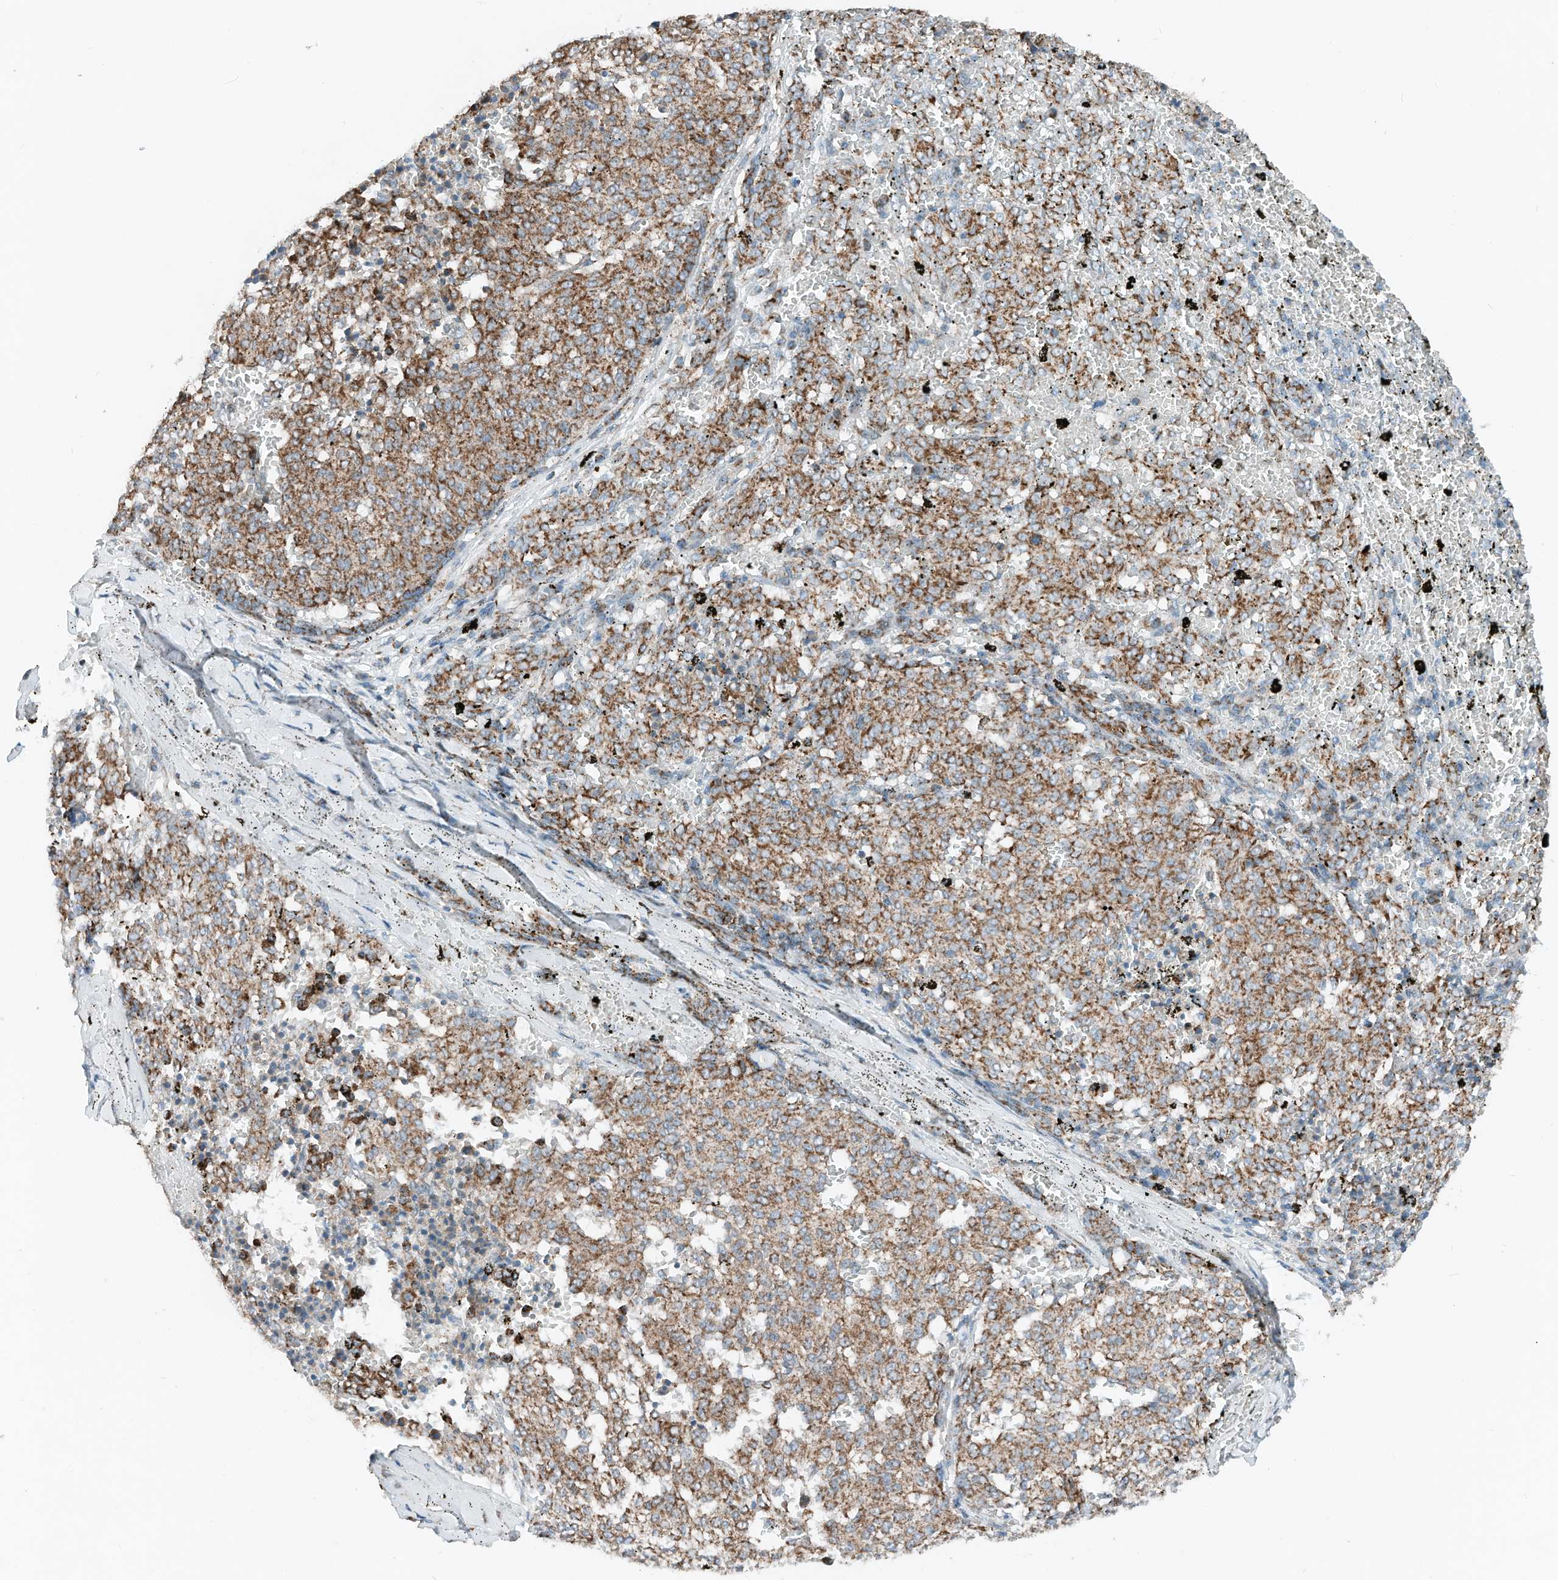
{"staining": {"intensity": "strong", "quantity": ">75%", "location": "cytoplasmic/membranous"}, "tissue": "melanoma", "cell_type": "Tumor cells", "image_type": "cancer", "snomed": [{"axis": "morphology", "description": "Malignant melanoma, NOS"}, {"axis": "topography", "description": "Skin"}], "caption": "IHC photomicrograph of neoplastic tissue: malignant melanoma stained using immunohistochemistry (IHC) exhibits high levels of strong protein expression localized specifically in the cytoplasmic/membranous of tumor cells, appearing as a cytoplasmic/membranous brown color.", "gene": "RMND1", "patient": {"sex": "female", "age": 72}}